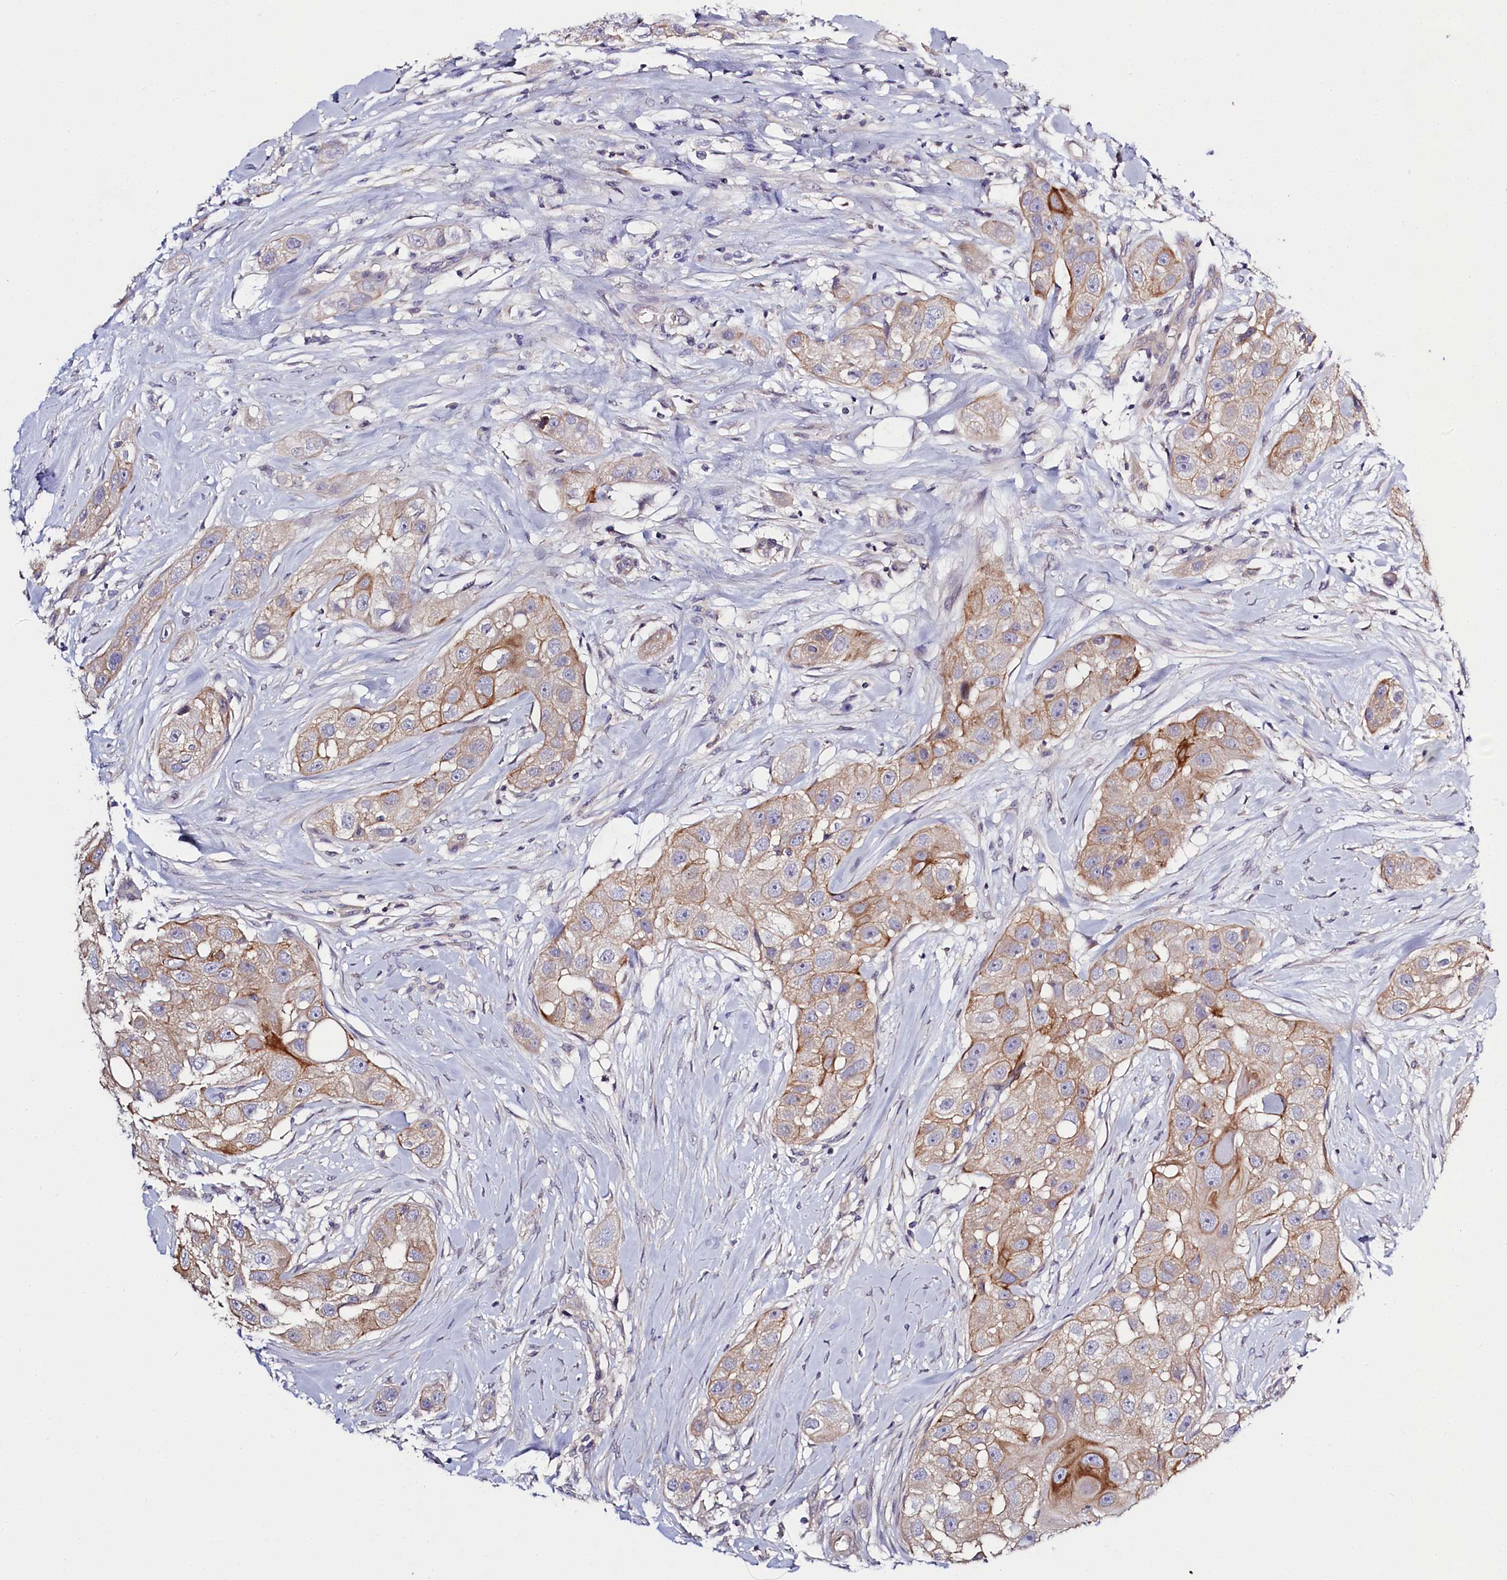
{"staining": {"intensity": "moderate", "quantity": "25%-75%", "location": "cytoplasmic/membranous"}, "tissue": "head and neck cancer", "cell_type": "Tumor cells", "image_type": "cancer", "snomed": [{"axis": "morphology", "description": "Normal tissue, NOS"}, {"axis": "morphology", "description": "Squamous cell carcinoma, NOS"}, {"axis": "topography", "description": "Skeletal muscle"}, {"axis": "topography", "description": "Head-Neck"}], "caption": "Immunohistochemical staining of head and neck squamous cell carcinoma shows medium levels of moderate cytoplasmic/membranous protein positivity in approximately 25%-75% of tumor cells.", "gene": "PDE6D", "patient": {"sex": "male", "age": 51}}